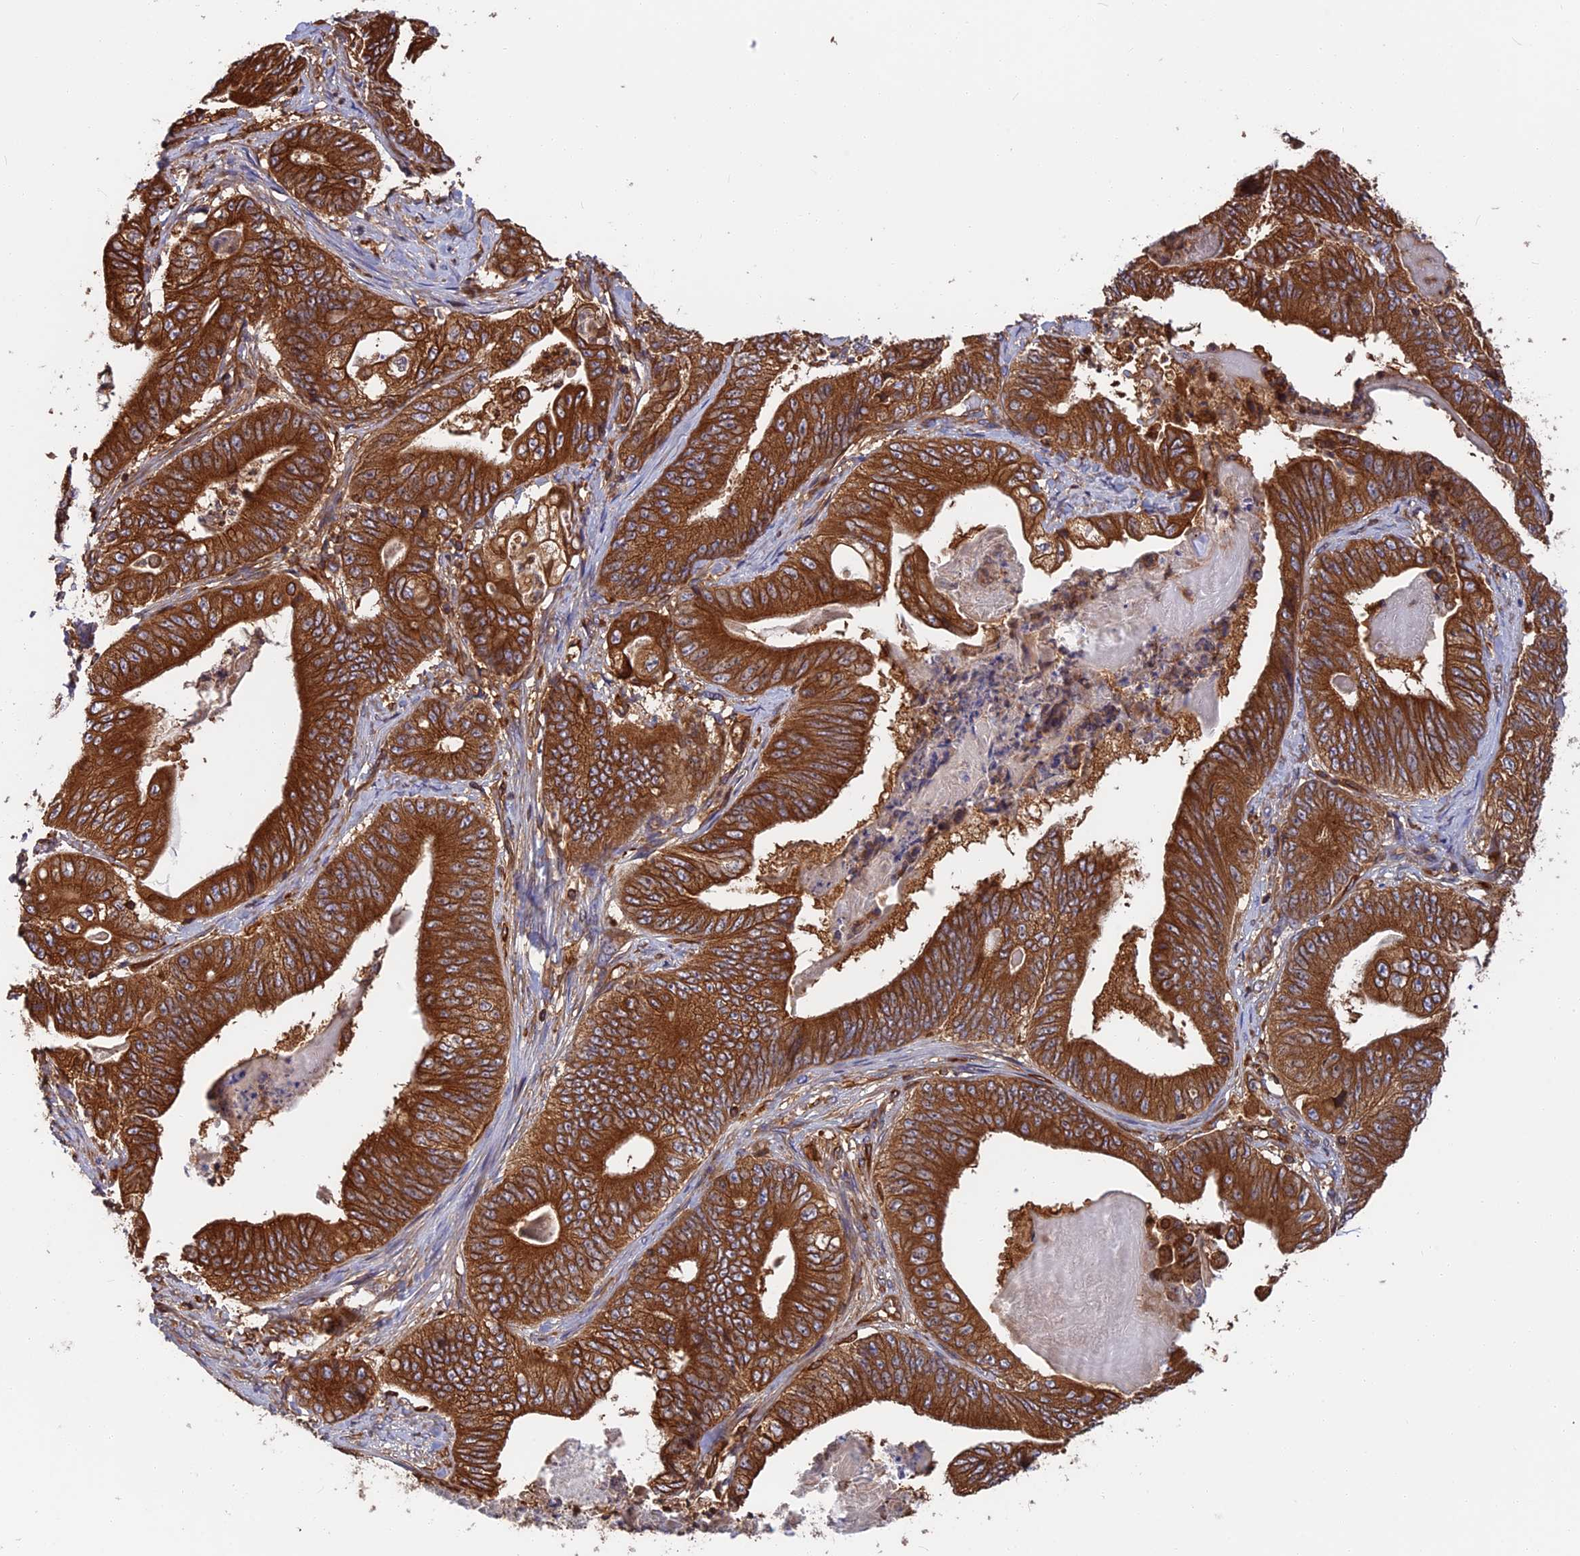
{"staining": {"intensity": "strong", "quantity": ">75%", "location": "cytoplasmic/membranous"}, "tissue": "stomach cancer", "cell_type": "Tumor cells", "image_type": "cancer", "snomed": [{"axis": "morphology", "description": "Adenocarcinoma, NOS"}, {"axis": "topography", "description": "Stomach"}], "caption": "Tumor cells exhibit strong cytoplasmic/membranous positivity in approximately >75% of cells in stomach cancer (adenocarcinoma).", "gene": "WDR1", "patient": {"sex": "female", "age": 73}}